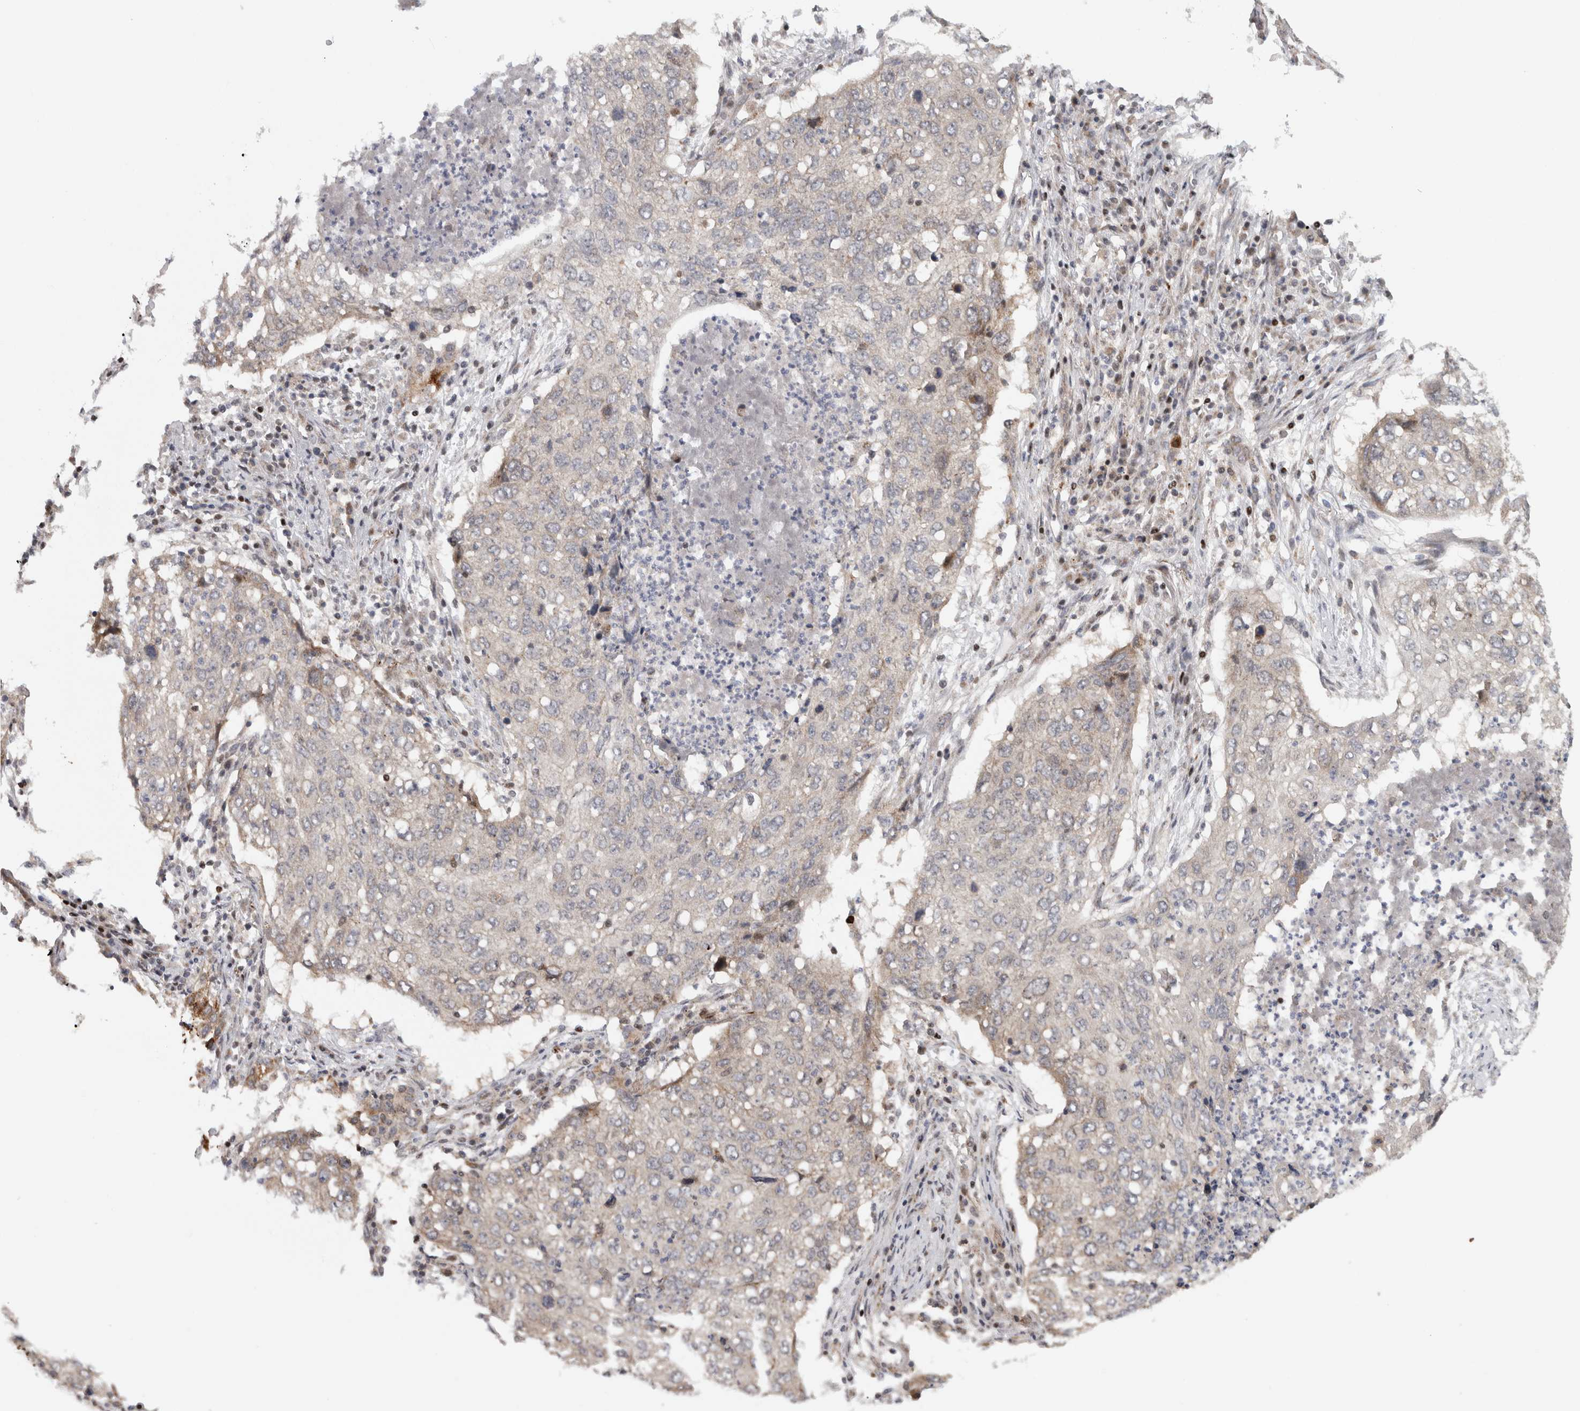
{"staining": {"intensity": "negative", "quantity": "none", "location": "none"}, "tissue": "lung cancer", "cell_type": "Tumor cells", "image_type": "cancer", "snomed": [{"axis": "morphology", "description": "Squamous cell carcinoma, NOS"}, {"axis": "topography", "description": "Lung"}], "caption": "High power microscopy micrograph of an immunohistochemistry (IHC) histopathology image of lung cancer, revealing no significant positivity in tumor cells.", "gene": "KDM8", "patient": {"sex": "female", "age": 63}}